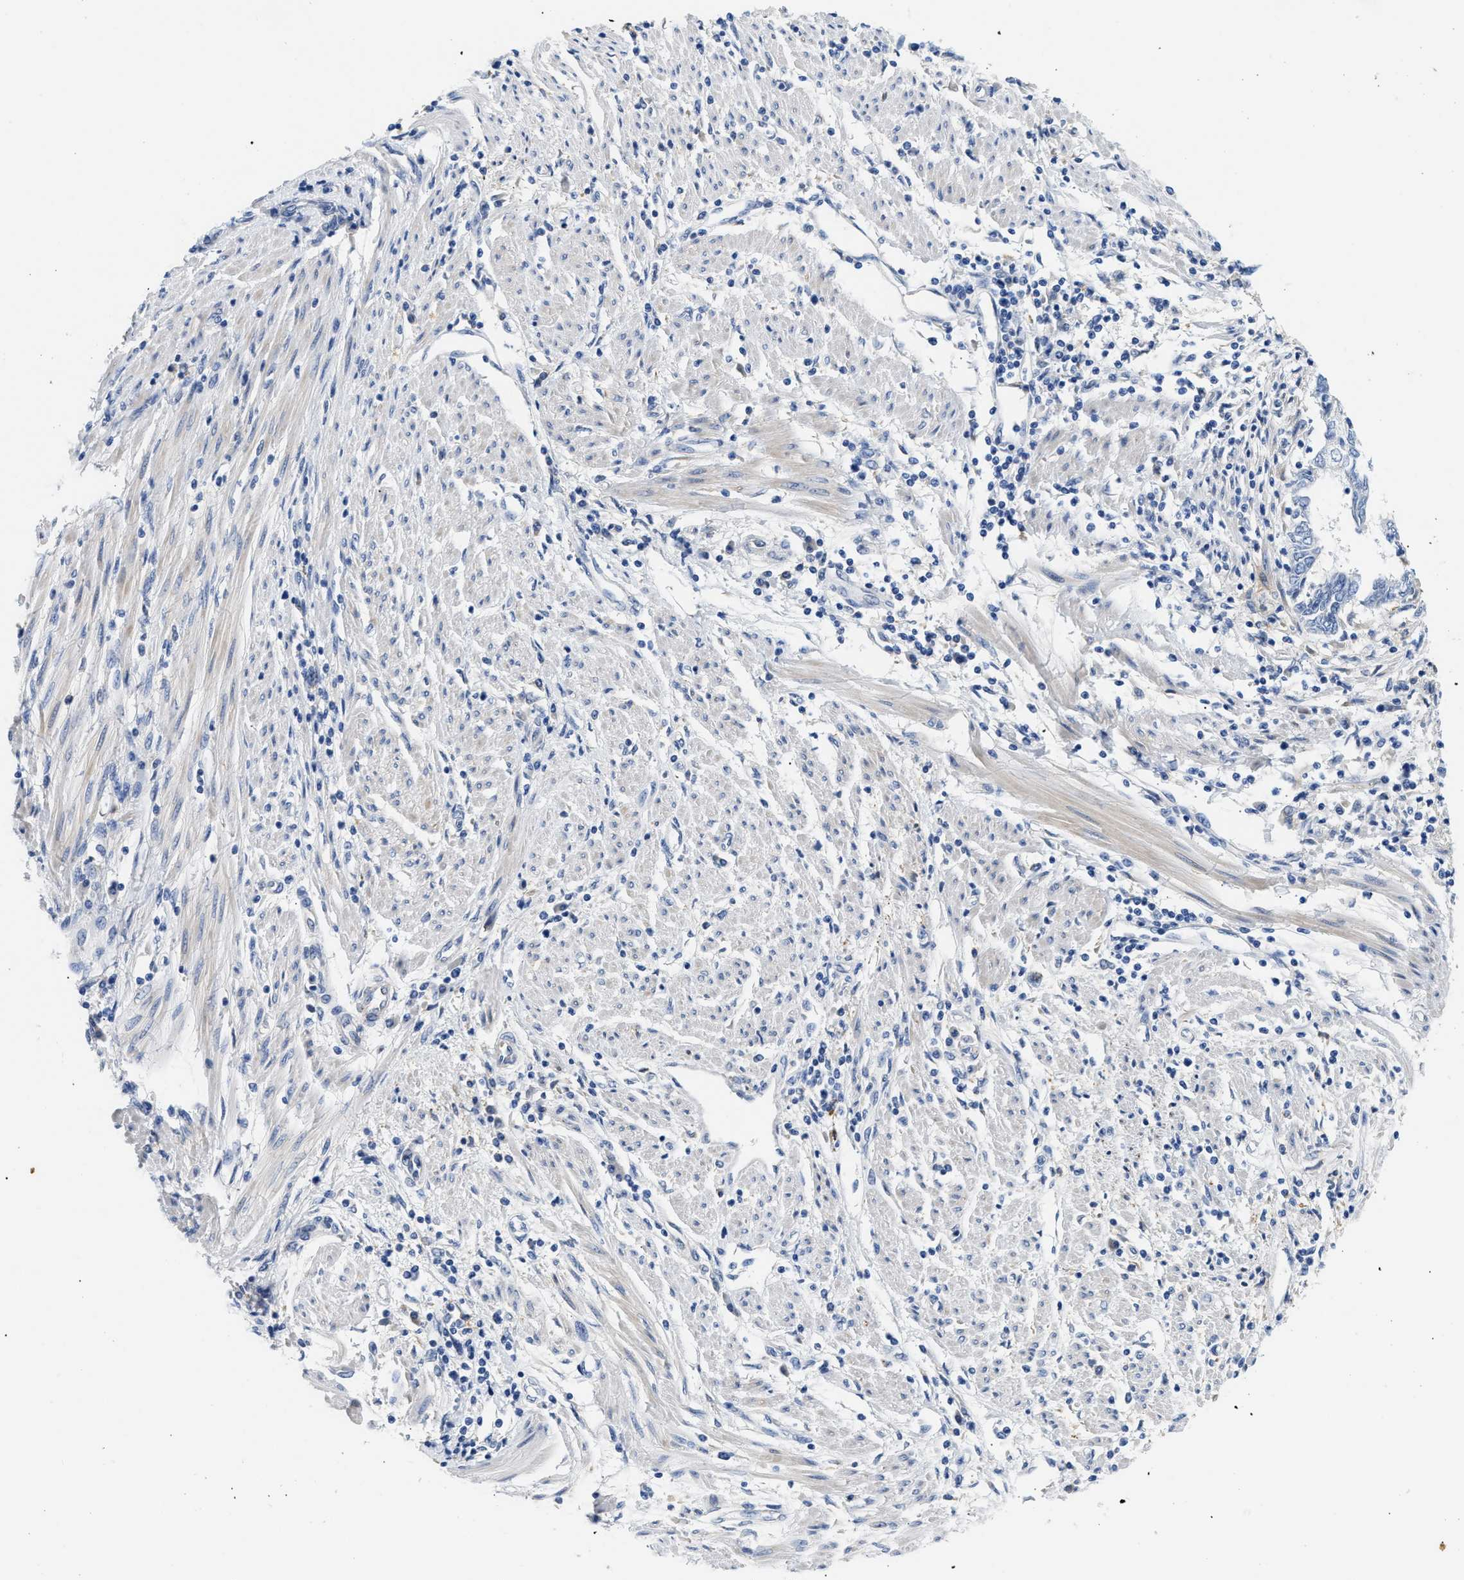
{"staining": {"intensity": "negative", "quantity": "none", "location": "none"}, "tissue": "endometrial cancer", "cell_type": "Tumor cells", "image_type": "cancer", "snomed": [{"axis": "morphology", "description": "Adenocarcinoma, NOS"}, {"axis": "topography", "description": "Uterus"}, {"axis": "topography", "description": "Endometrium"}], "caption": "Adenocarcinoma (endometrial) stained for a protein using IHC demonstrates no staining tumor cells.", "gene": "PPM1L", "patient": {"sex": "female", "age": 70}}